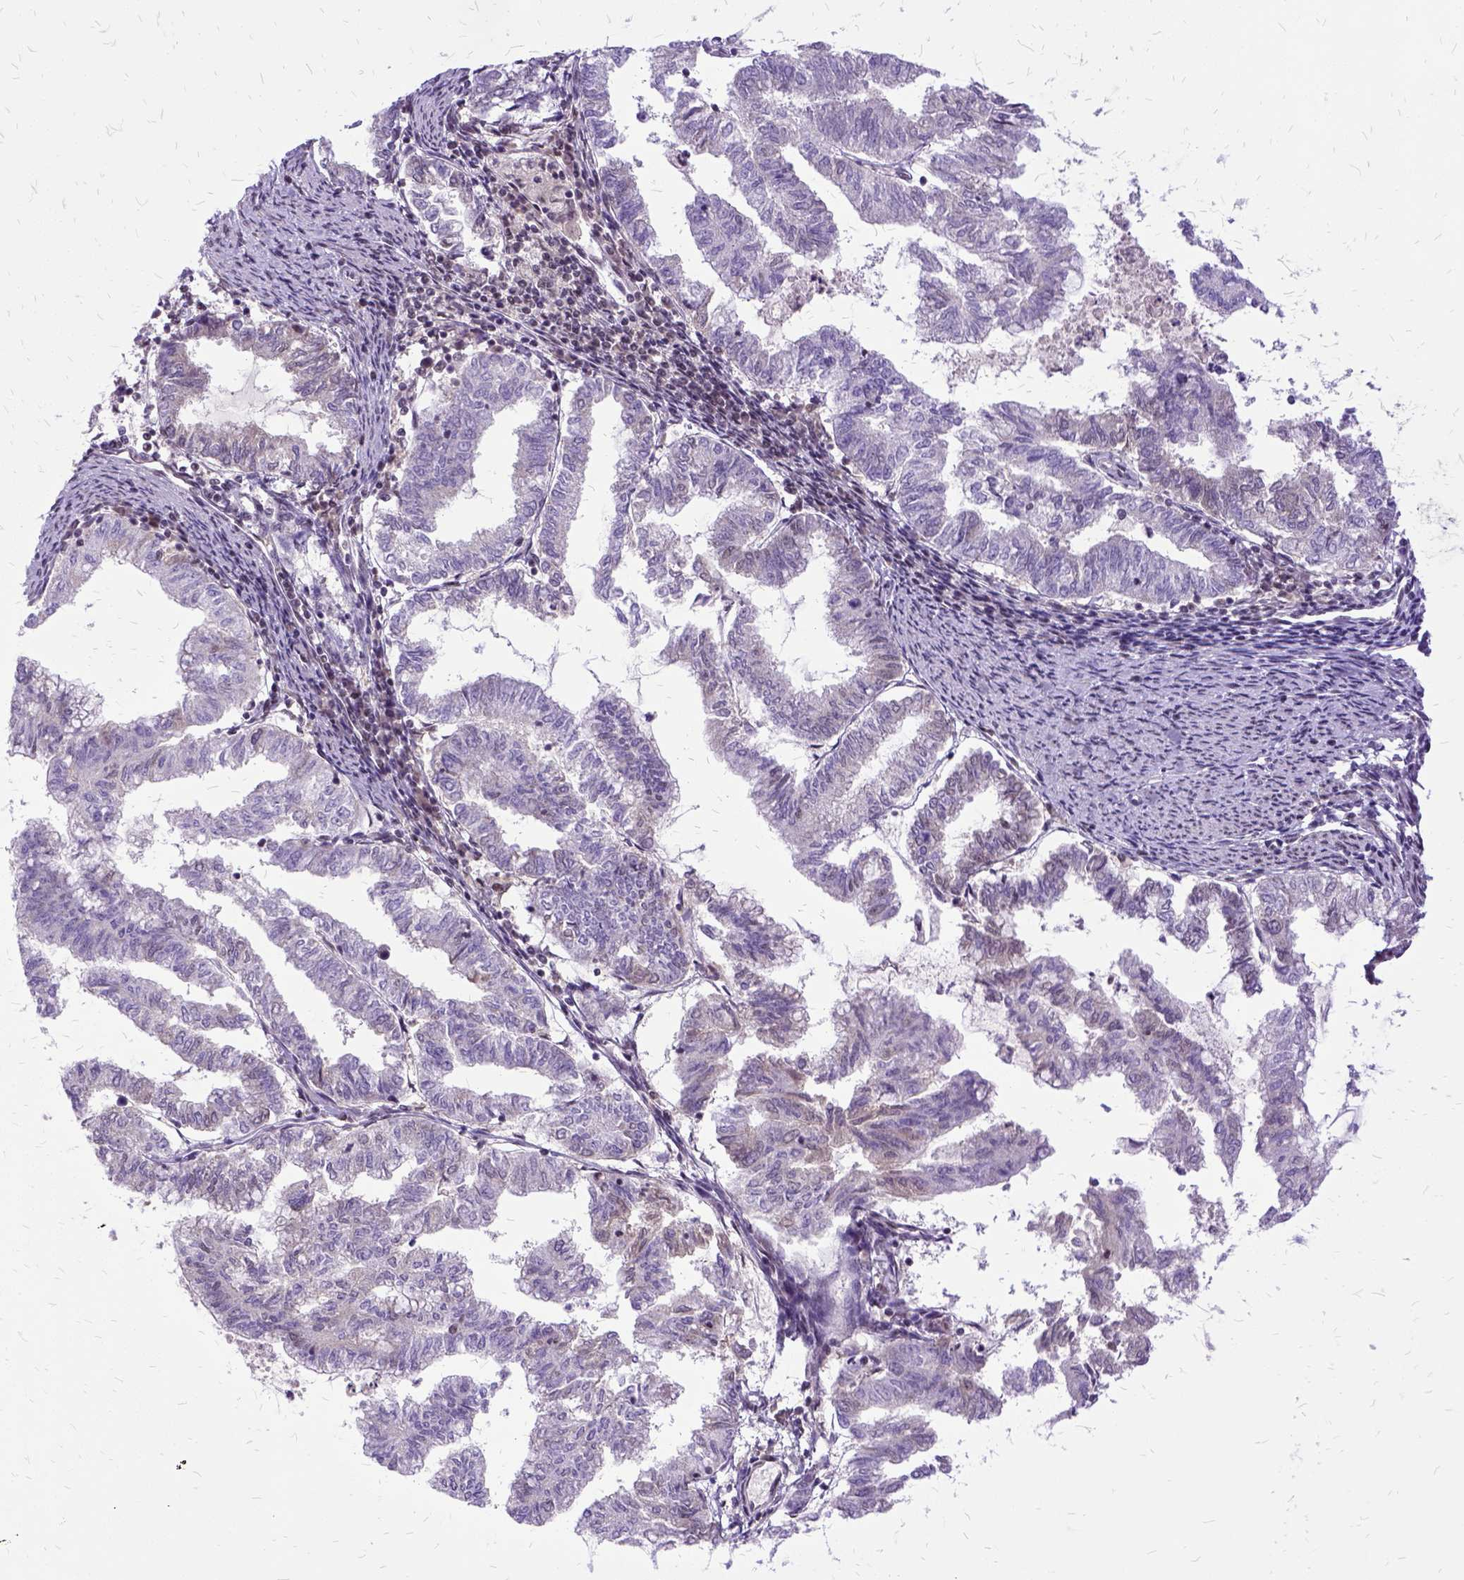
{"staining": {"intensity": "negative", "quantity": "none", "location": "none"}, "tissue": "endometrial cancer", "cell_type": "Tumor cells", "image_type": "cancer", "snomed": [{"axis": "morphology", "description": "Adenocarcinoma, NOS"}, {"axis": "topography", "description": "Endometrium"}], "caption": "Image shows no protein positivity in tumor cells of endometrial cancer (adenocarcinoma) tissue. (Immunohistochemistry, brightfield microscopy, high magnification).", "gene": "SETD1A", "patient": {"sex": "female", "age": 79}}